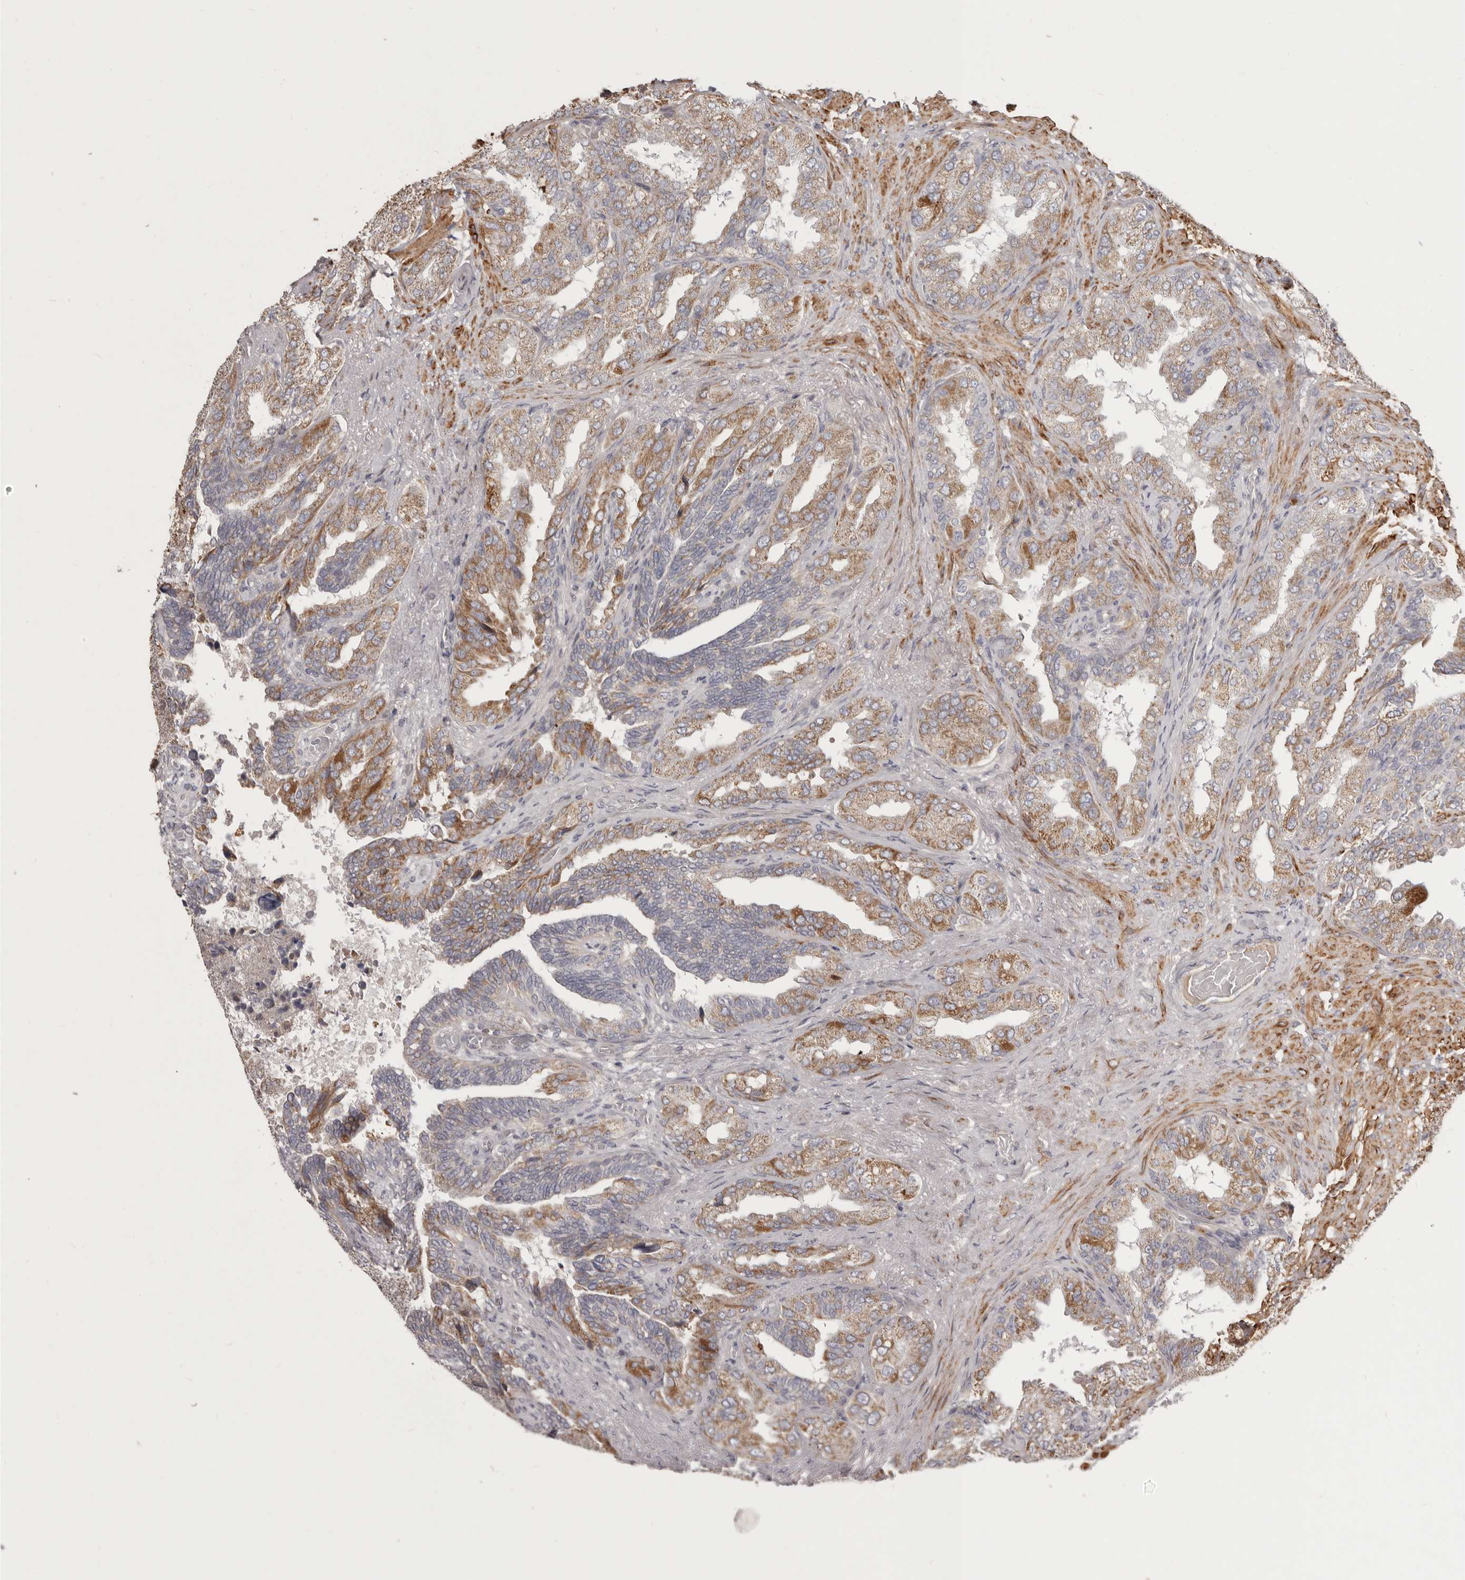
{"staining": {"intensity": "moderate", "quantity": "25%-75%", "location": "cytoplasmic/membranous"}, "tissue": "seminal vesicle", "cell_type": "Glandular cells", "image_type": "normal", "snomed": [{"axis": "morphology", "description": "Normal tissue, NOS"}, {"axis": "topography", "description": "Seminal veicle"}, {"axis": "topography", "description": "Peripheral nerve tissue"}], "caption": "High-magnification brightfield microscopy of benign seminal vesicle stained with DAB (3,3'-diaminobenzidine) (brown) and counterstained with hematoxylin (blue). glandular cells exhibit moderate cytoplasmic/membranous expression is present in about25%-75% of cells.", "gene": "MRPS10", "patient": {"sex": "male", "age": 63}}